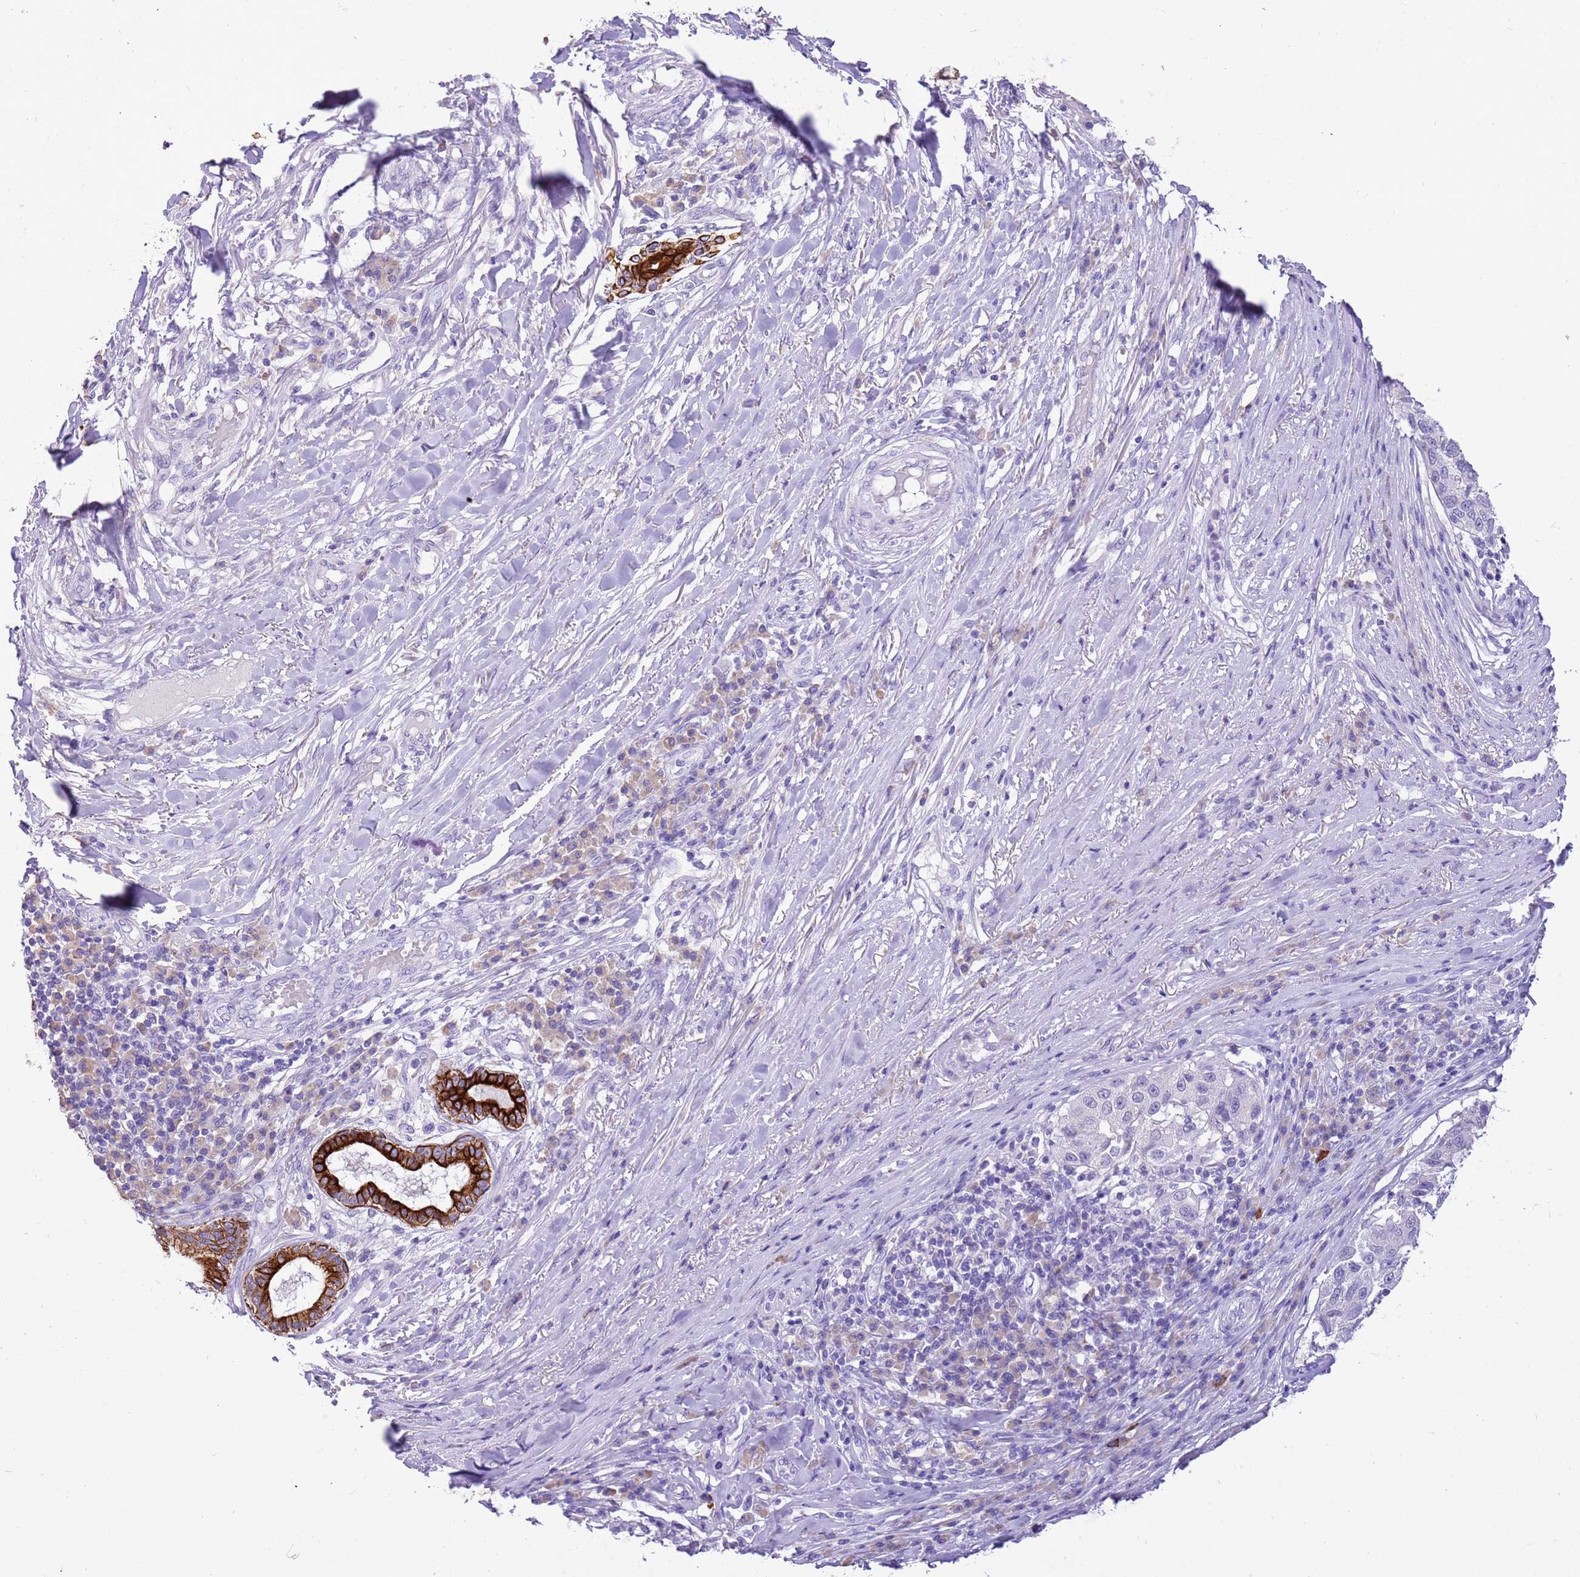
{"staining": {"intensity": "negative", "quantity": "none", "location": "none"}, "tissue": "melanoma", "cell_type": "Tumor cells", "image_type": "cancer", "snomed": [{"axis": "morphology", "description": "Malignant melanoma, NOS"}, {"axis": "topography", "description": "Skin"}], "caption": "Immunohistochemistry (IHC) of melanoma demonstrates no expression in tumor cells.", "gene": "R3HDM4", "patient": {"sex": "female", "age": 66}}